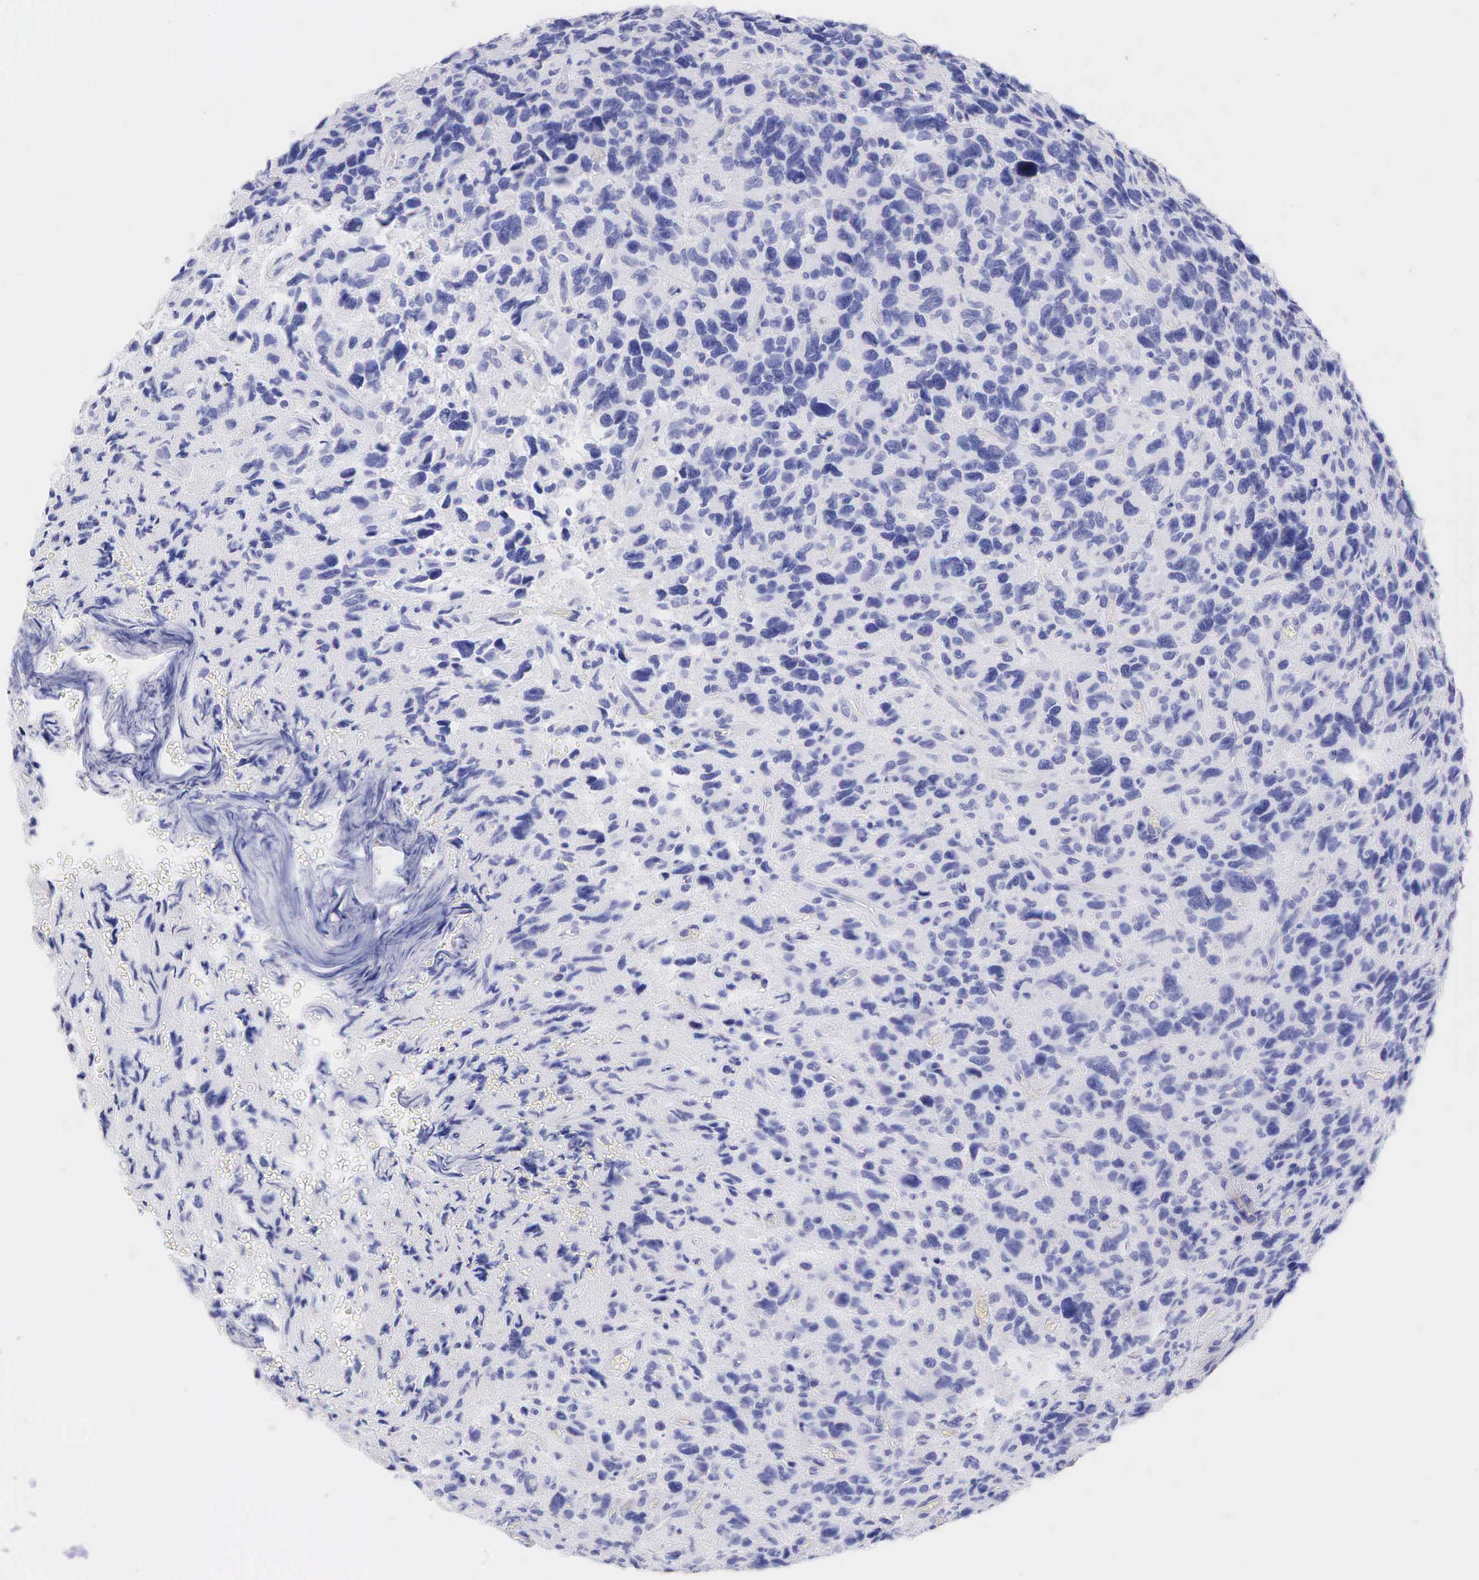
{"staining": {"intensity": "negative", "quantity": "none", "location": "none"}, "tissue": "glioma", "cell_type": "Tumor cells", "image_type": "cancer", "snomed": [{"axis": "morphology", "description": "Glioma, malignant, High grade"}, {"axis": "topography", "description": "Brain"}], "caption": "The IHC histopathology image has no significant expression in tumor cells of high-grade glioma (malignant) tissue.", "gene": "KRT14", "patient": {"sex": "female", "age": 60}}